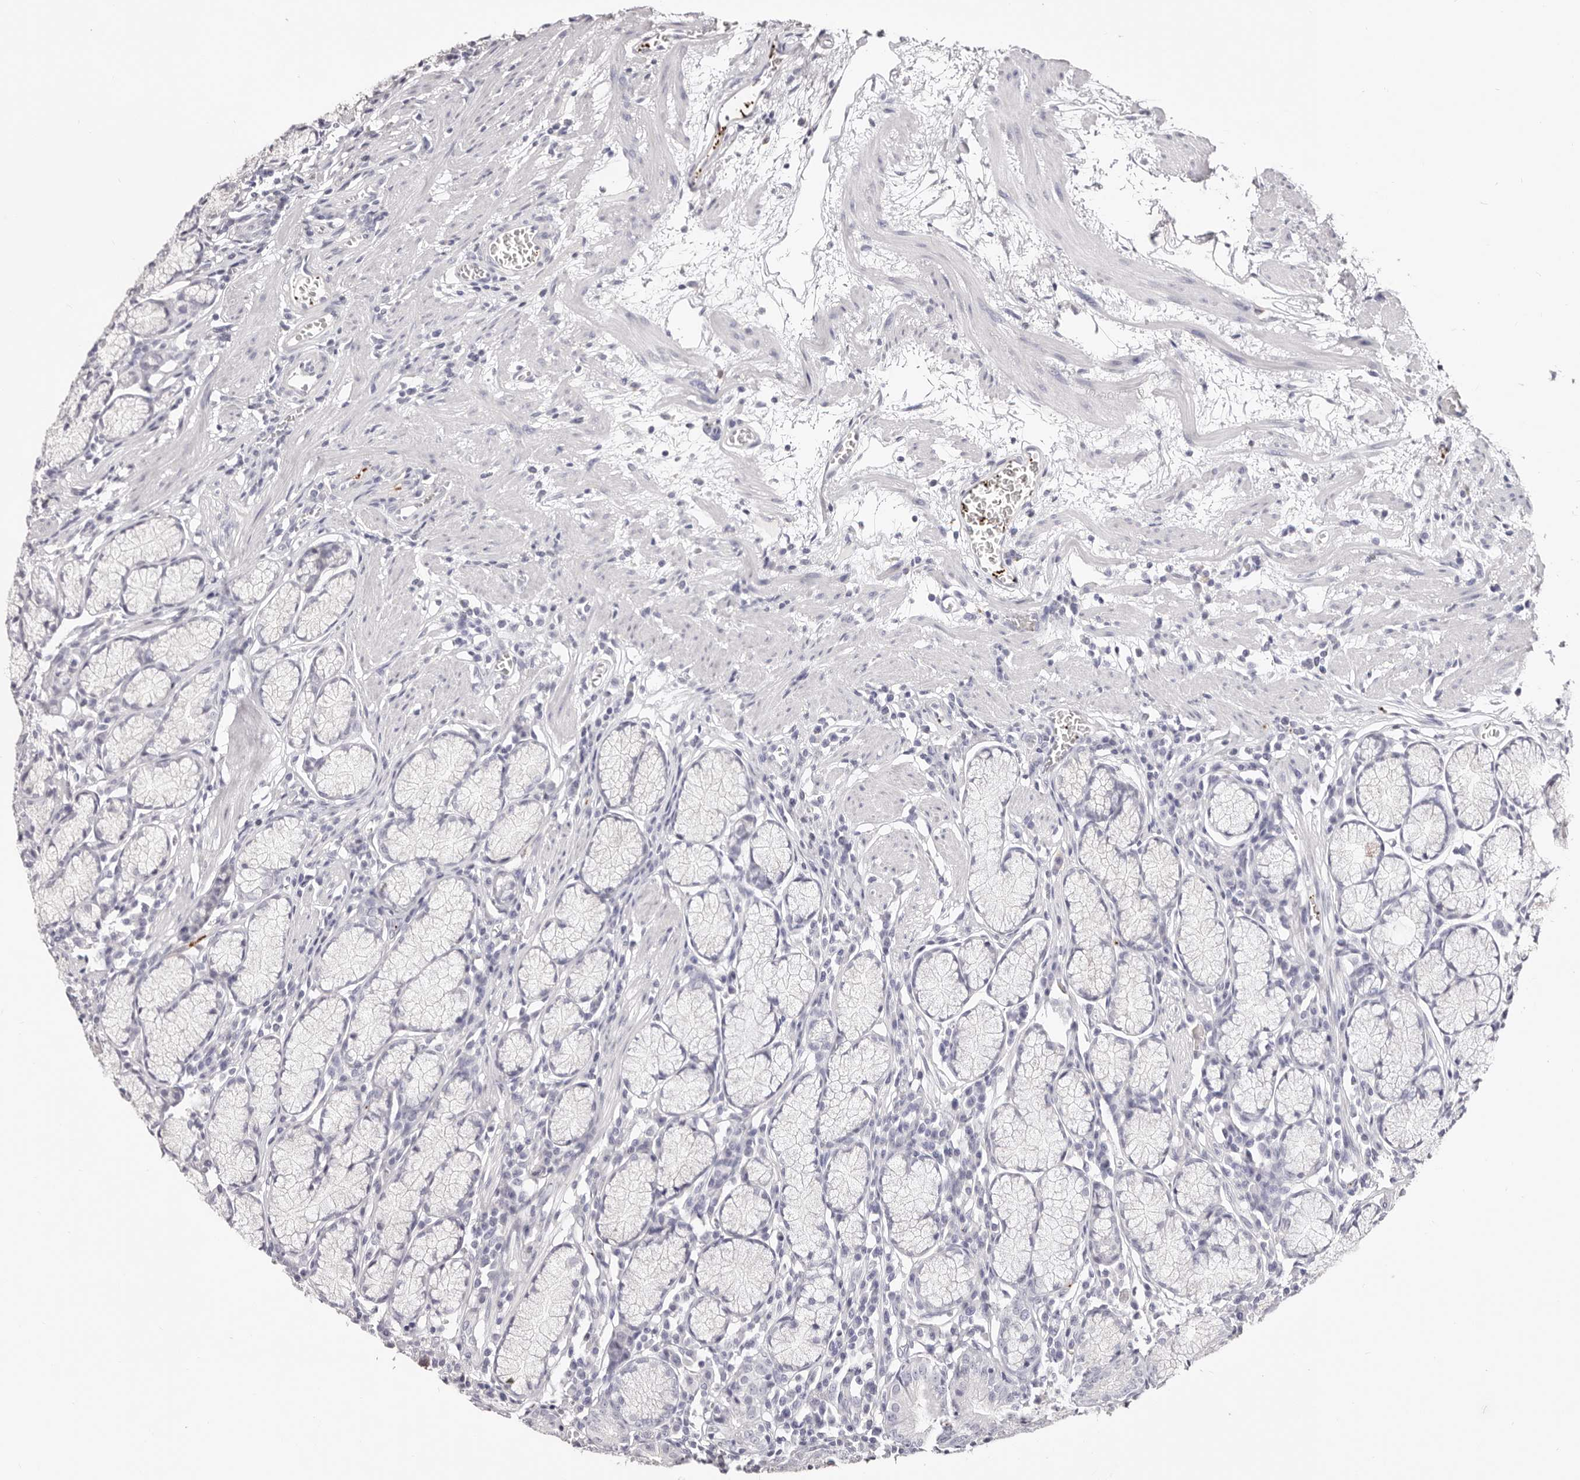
{"staining": {"intensity": "negative", "quantity": "none", "location": "none"}, "tissue": "stomach", "cell_type": "Glandular cells", "image_type": "normal", "snomed": [{"axis": "morphology", "description": "Normal tissue, NOS"}, {"axis": "topography", "description": "Stomach"}], "caption": "Immunohistochemistry (IHC) photomicrograph of unremarkable stomach: human stomach stained with DAB demonstrates no significant protein expression in glandular cells. Brightfield microscopy of immunohistochemistry (IHC) stained with DAB (3,3'-diaminobenzidine) (brown) and hematoxylin (blue), captured at high magnification.", "gene": "PF4", "patient": {"sex": "male", "age": 55}}